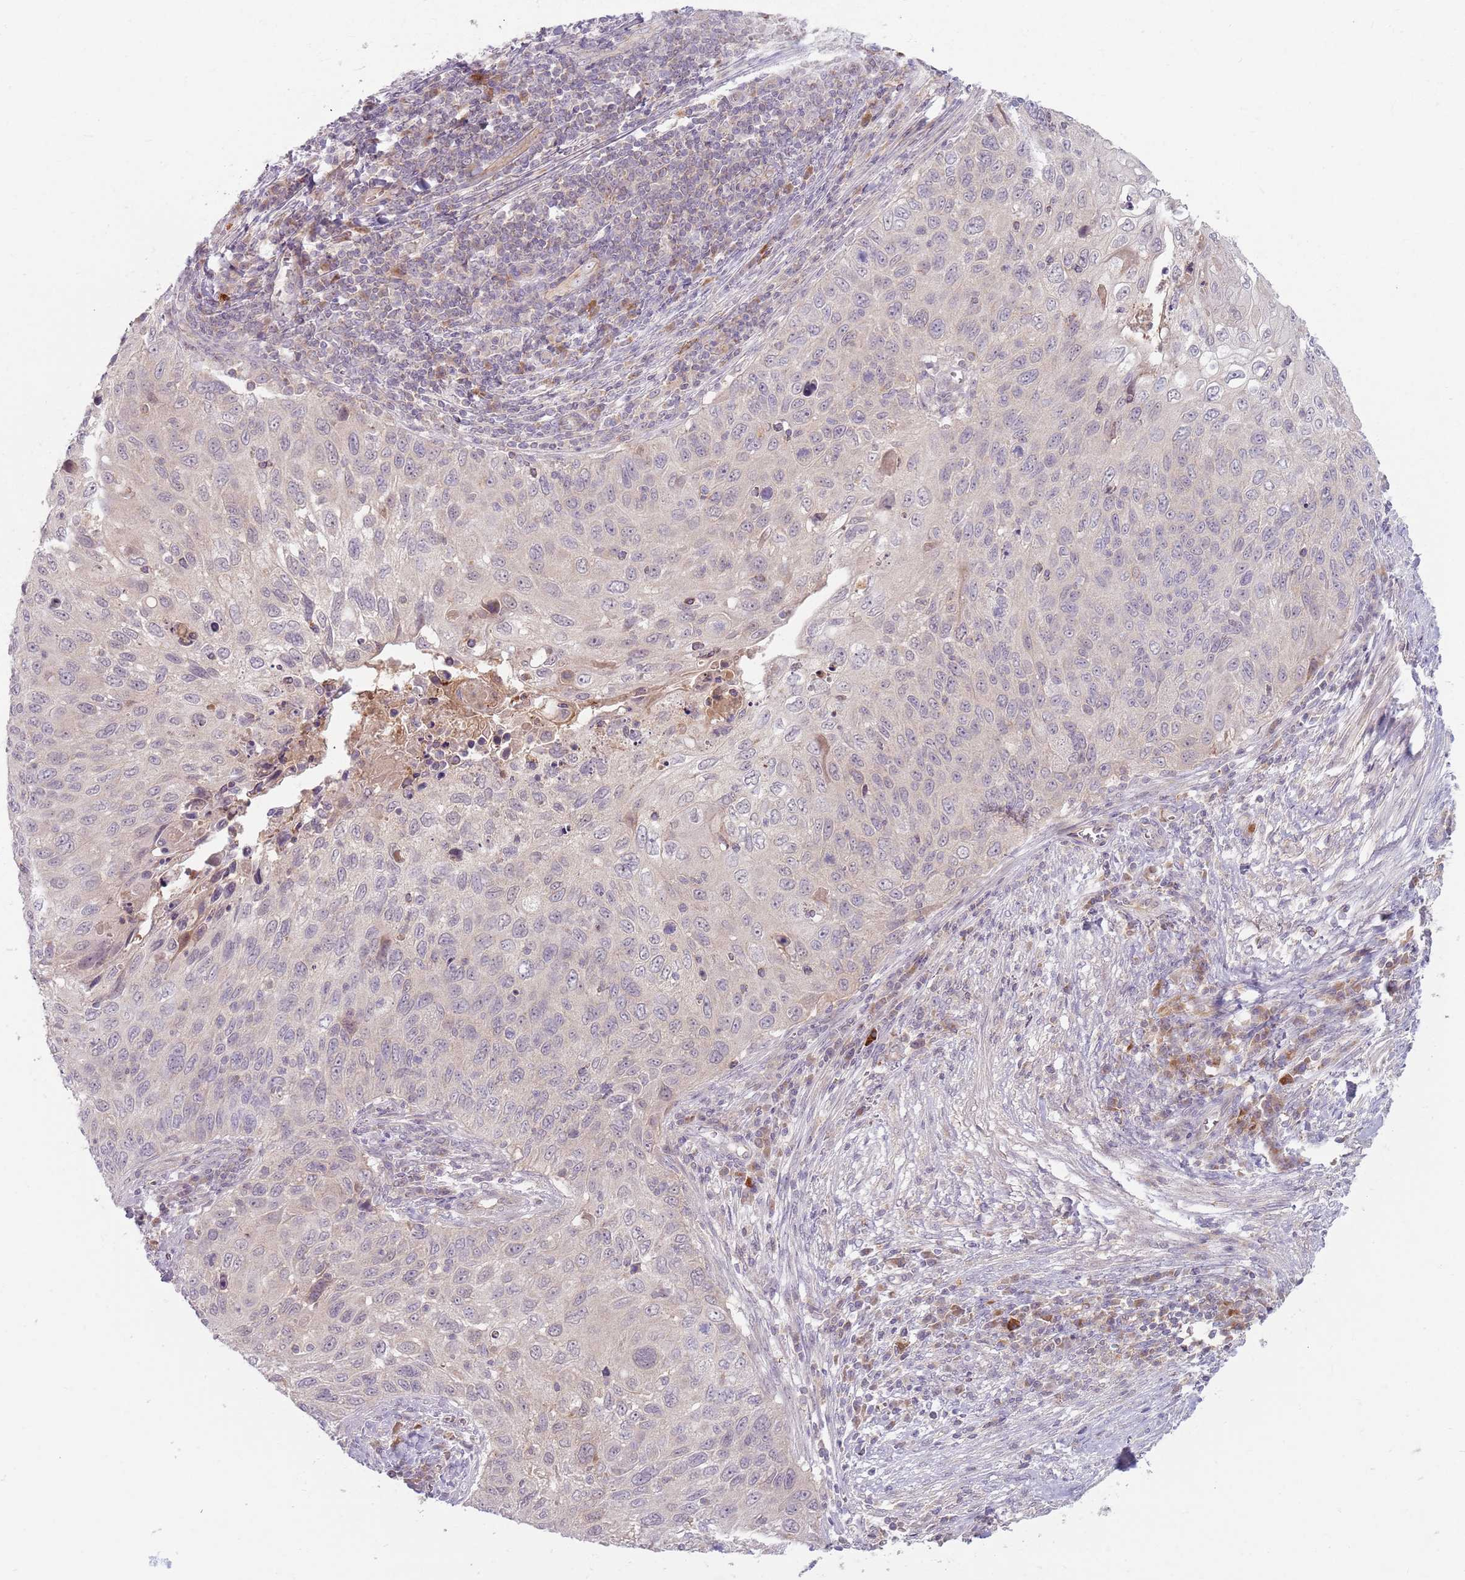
{"staining": {"intensity": "negative", "quantity": "none", "location": "none"}, "tissue": "cervical cancer", "cell_type": "Tumor cells", "image_type": "cancer", "snomed": [{"axis": "morphology", "description": "Squamous cell carcinoma, NOS"}, {"axis": "topography", "description": "Cervix"}], "caption": "Immunohistochemistry (IHC) image of neoplastic tissue: human cervical cancer (squamous cell carcinoma) stained with DAB displays no significant protein staining in tumor cells.", "gene": "ZDHHC2", "patient": {"sex": "female", "age": 70}}